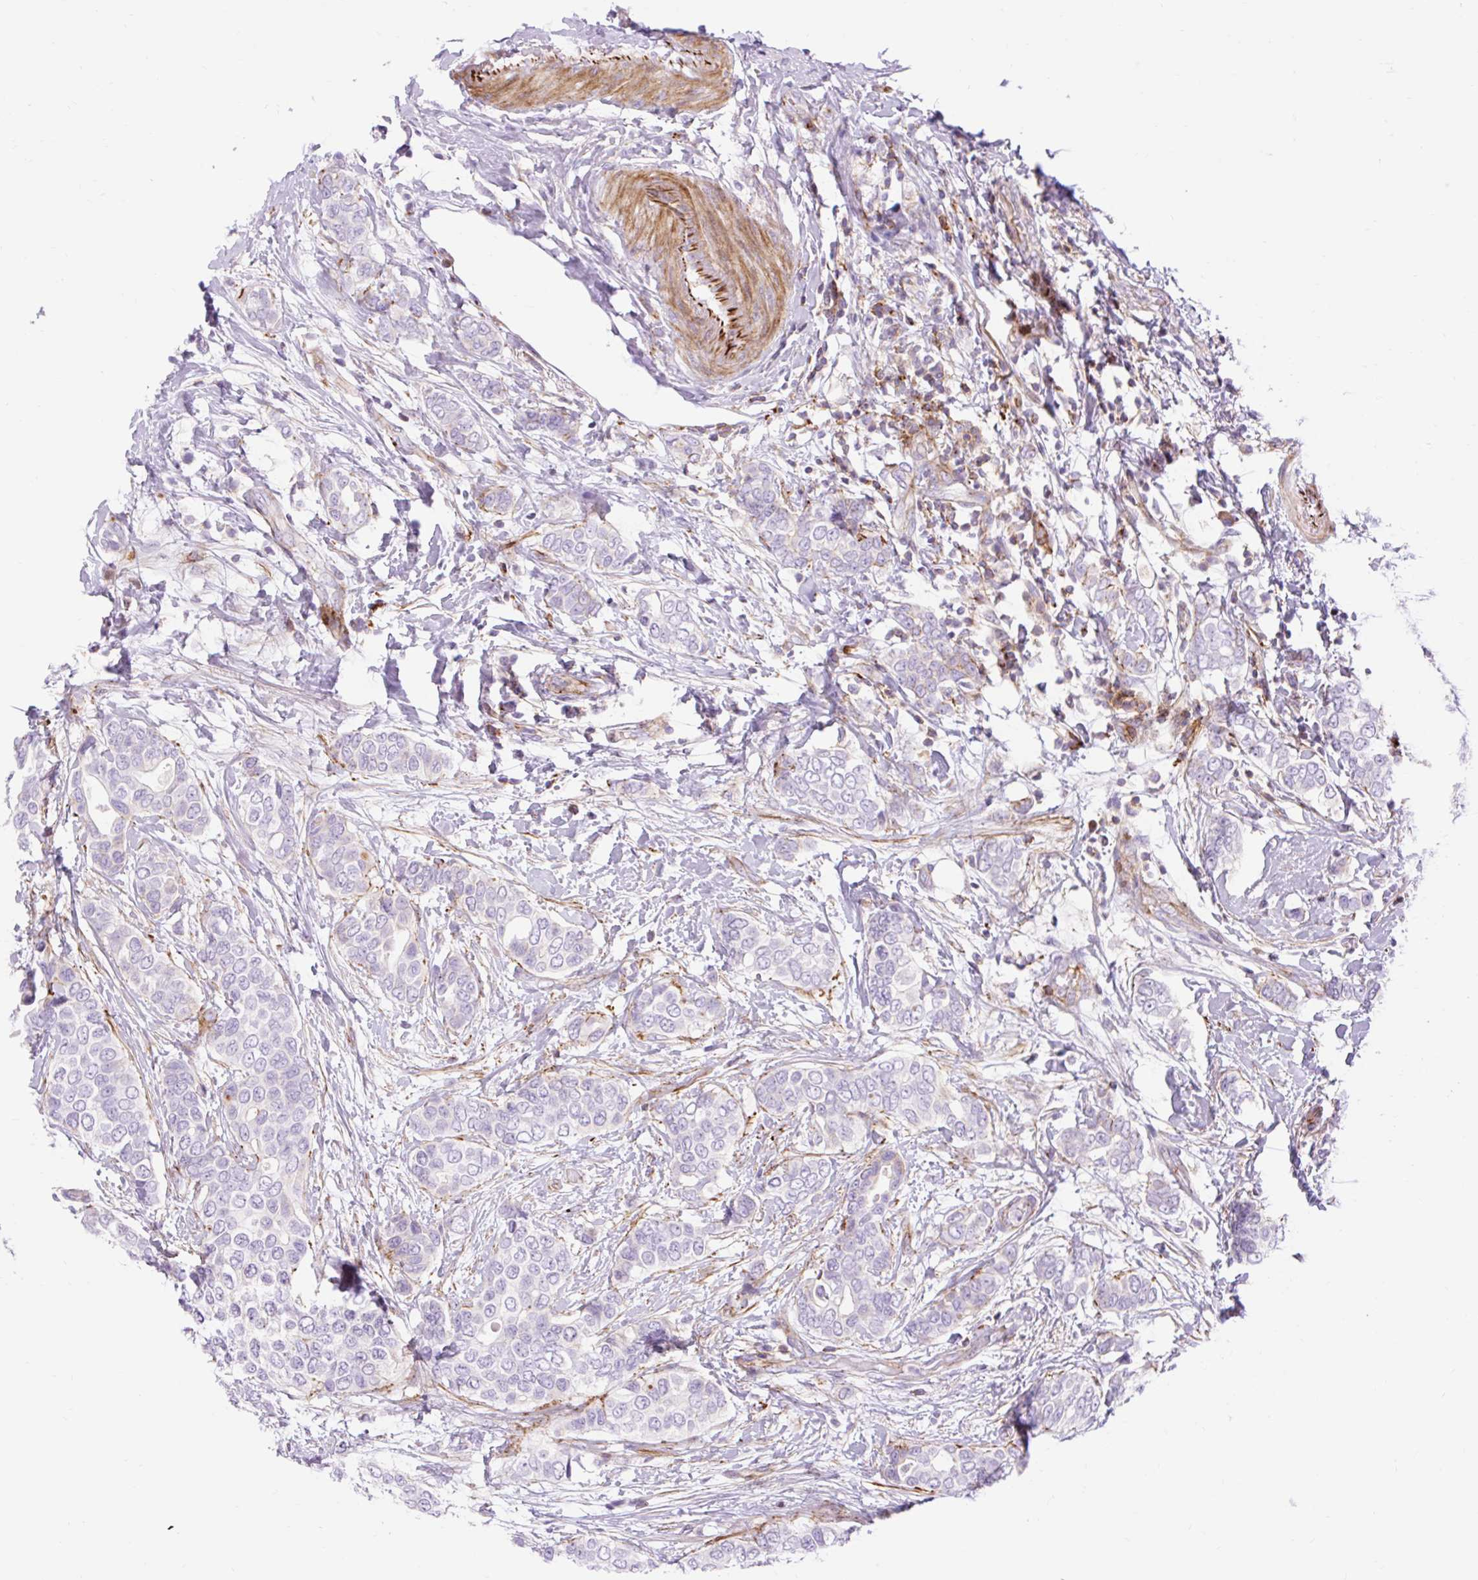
{"staining": {"intensity": "negative", "quantity": "none", "location": "none"}, "tissue": "breast cancer", "cell_type": "Tumor cells", "image_type": "cancer", "snomed": [{"axis": "morphology", "description": "Lobular carcinoma"}, {"axis": "topography", "description": "Breast"}], "caption": "This micrograph is of lobular carcinoma (breast) stained with IHC to label a protein in brown with the nuclei are counter-stained blue. There is no positivity in tumor cells.", "gene": "CORO7-PAM16", "patient": {"sex": "female", "age": 51}}